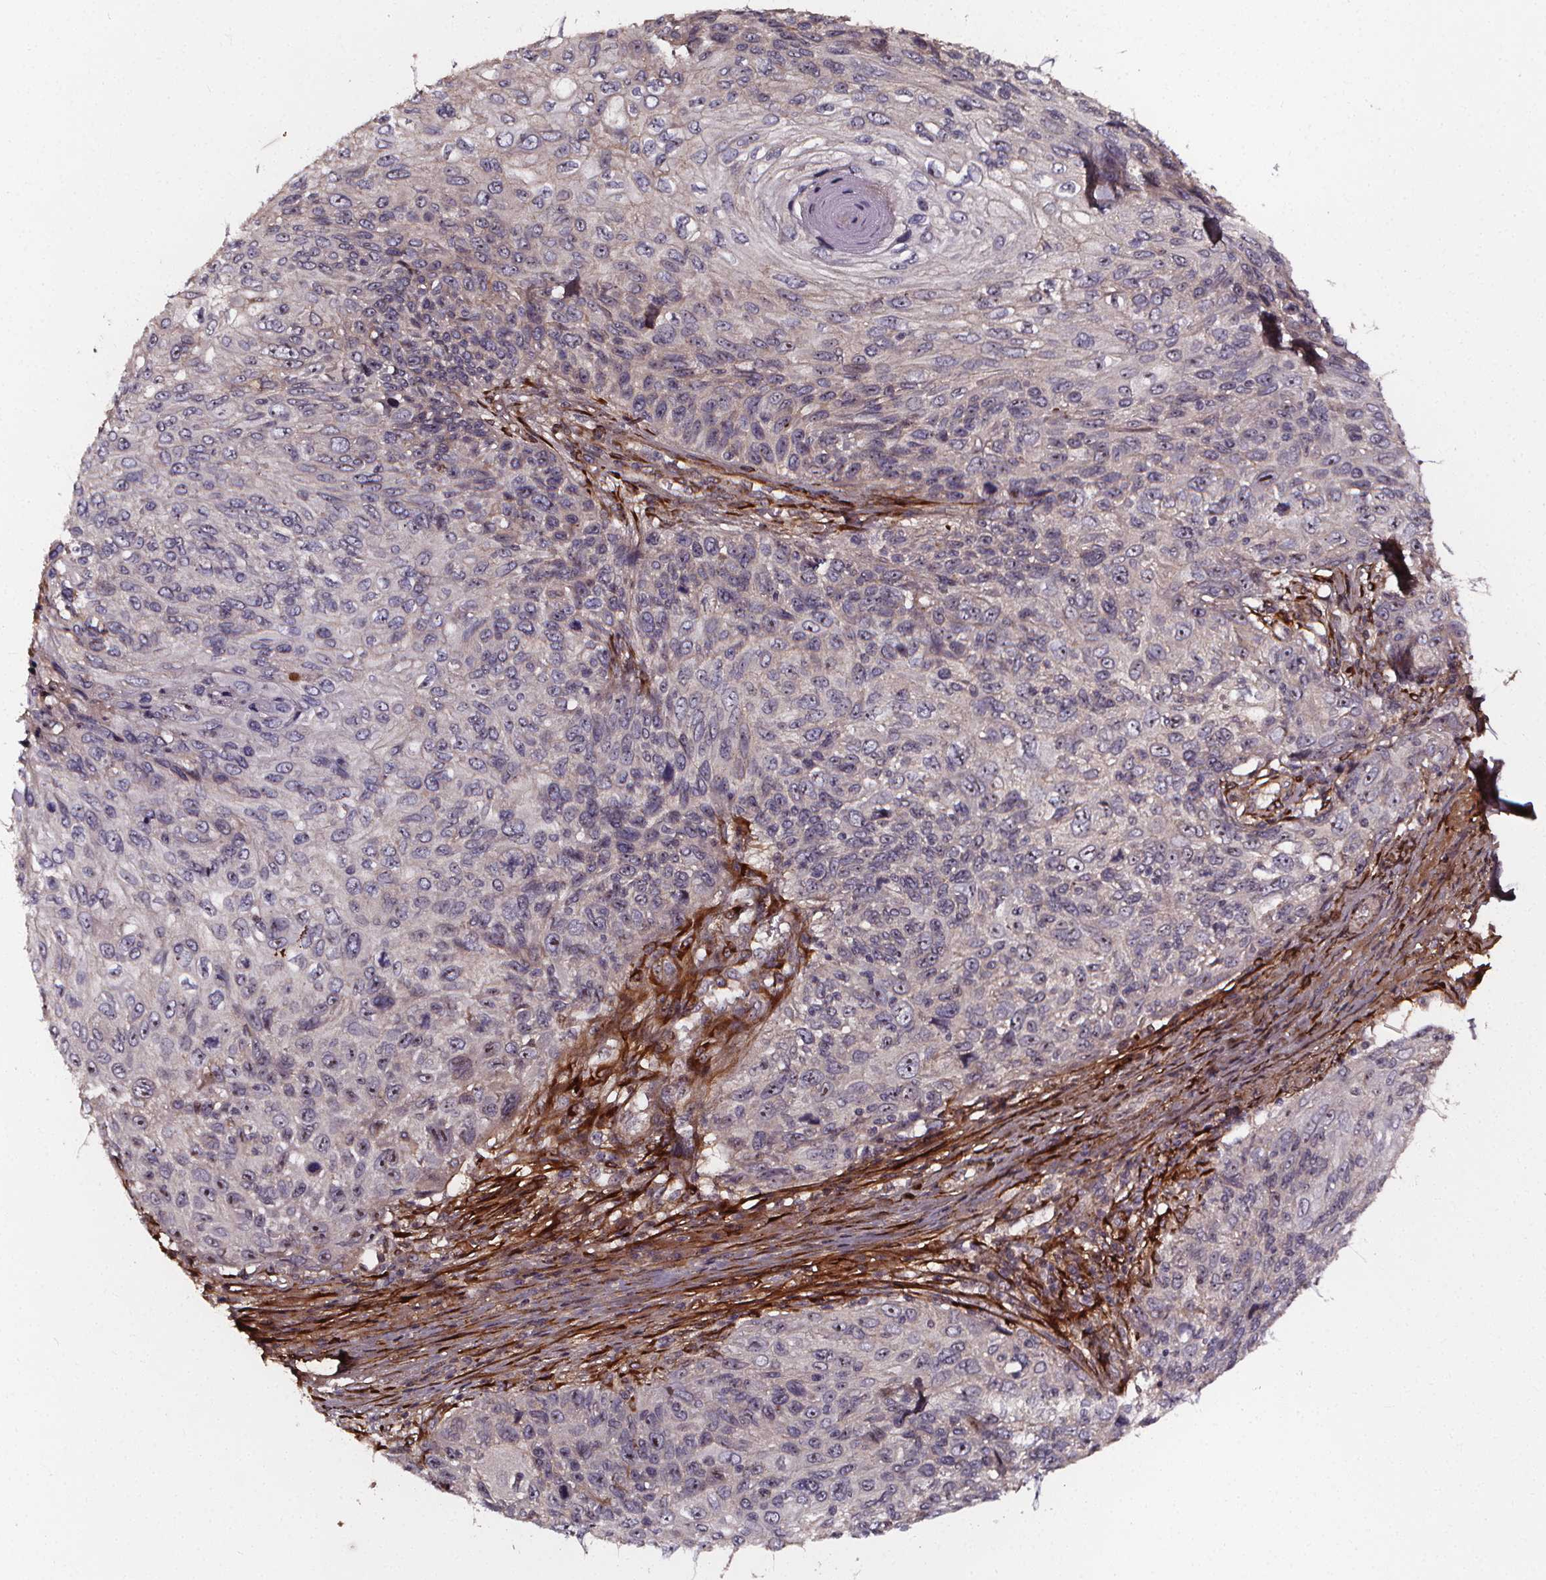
{"staining": {"intensity": "negative", "quantity": "none", "location": "none"}, "tissue": "skin cancer", "cell_type": "Tumor cells", "image_type": "cancer", "snomed": [{"axis": "morphology", "description": "Squamous cell carcinoma, NOS"}, {"axis": "topography", "description": "Skin"}], "caption": "Image shows no protein expression in tumor cells of skin cancer tissue.", "gene": "AEBP1", "patient": {"sex": "male", "age": 92}}